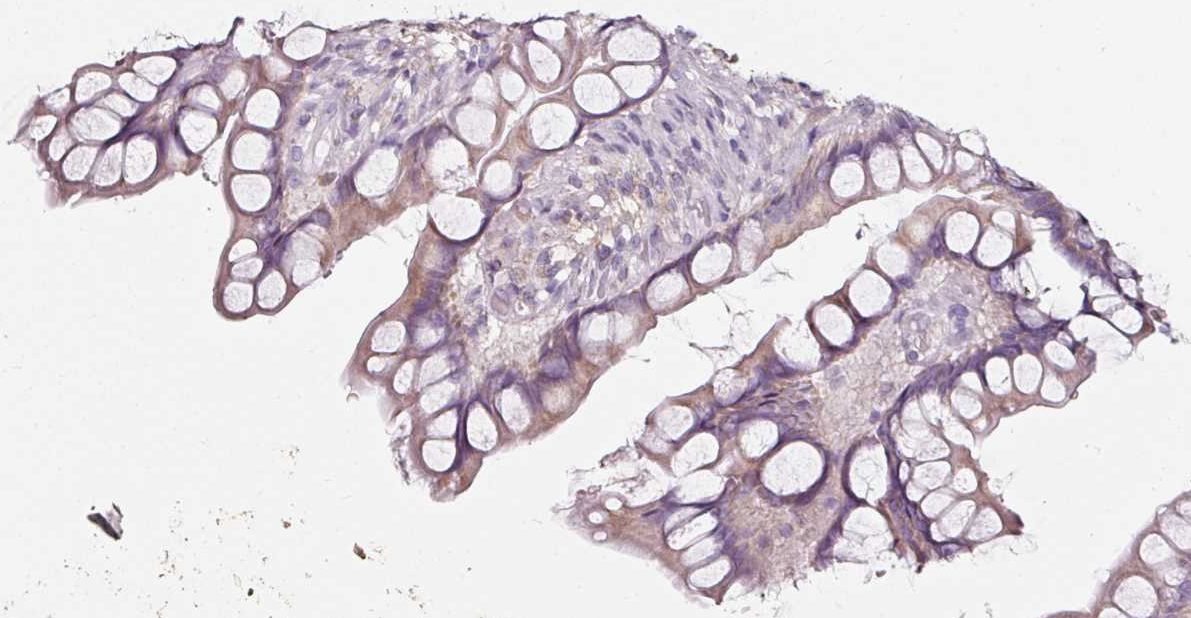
{"staining": {"intensity": "weak", "quantity": "25%-75%", "location": "cytoplasmic/membranous"}, "tissue": "small intestine", "cell_type": "Glandular cells", "image_type": "normal", "snomed": [{"axis": "morphology", "description": "Normal tissue, NOS"}, {"axis": "topography", "description": "Small intestine"}], "caption": "The photomicrograph shows a brown stain indicating the presence of a protein in the cytoplasmic/membranous of glandular cells in small intestine. The staining was performed using DAB (3,3'-diaminobenzidine) to visualize the protein expression in brown, while the nuclei were stained in blue with hematoxylin (Magnification: 20x).", "gene": "CAP2", "patient": {"sex": "male", "age": 70}}